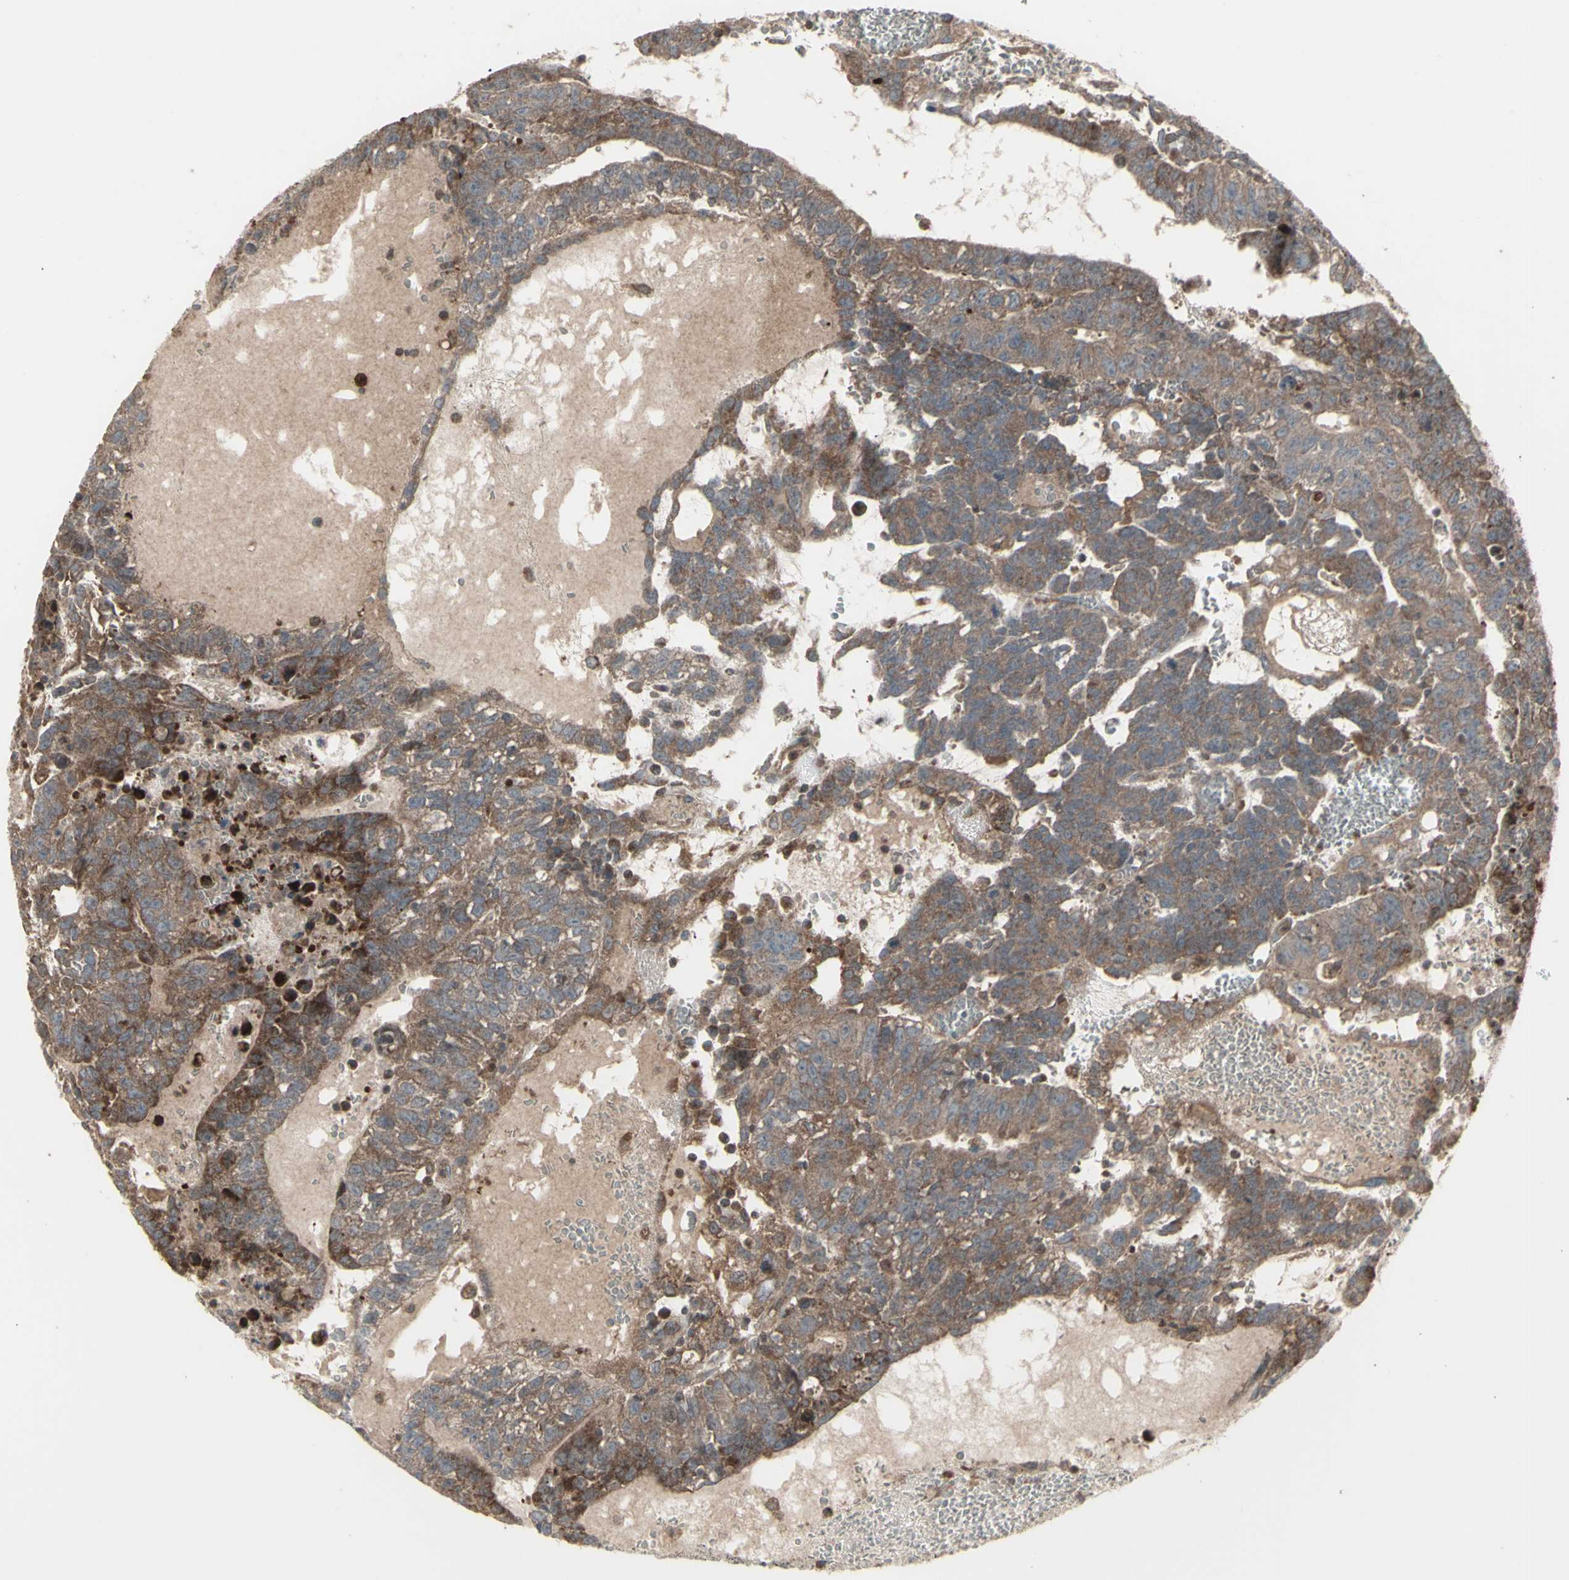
{"staining": {"intensity": "moderate", "quantity": ">75%", "location": "cytoplasmic/membranous"}, "tissue": "testis cancer", "cell_type": "Tumor cells", "image_type": "cancer", "snomed": [{"axis": "morphology", "description": "Seminoma, NOS"}, {"axis": "morphology", "description": "Carcinoma, Embryonal, NOS"}, {"axis": "topography", "description": "Testis"}], "caption": "Protein staining of testis cancer (seminoma) tissue demonstrates moderate cytoplasmic/membranous staining in approximately >75% of tumor cells.", "gene": "RNASEL", "patient": {"sex": "male", "age": 52}}